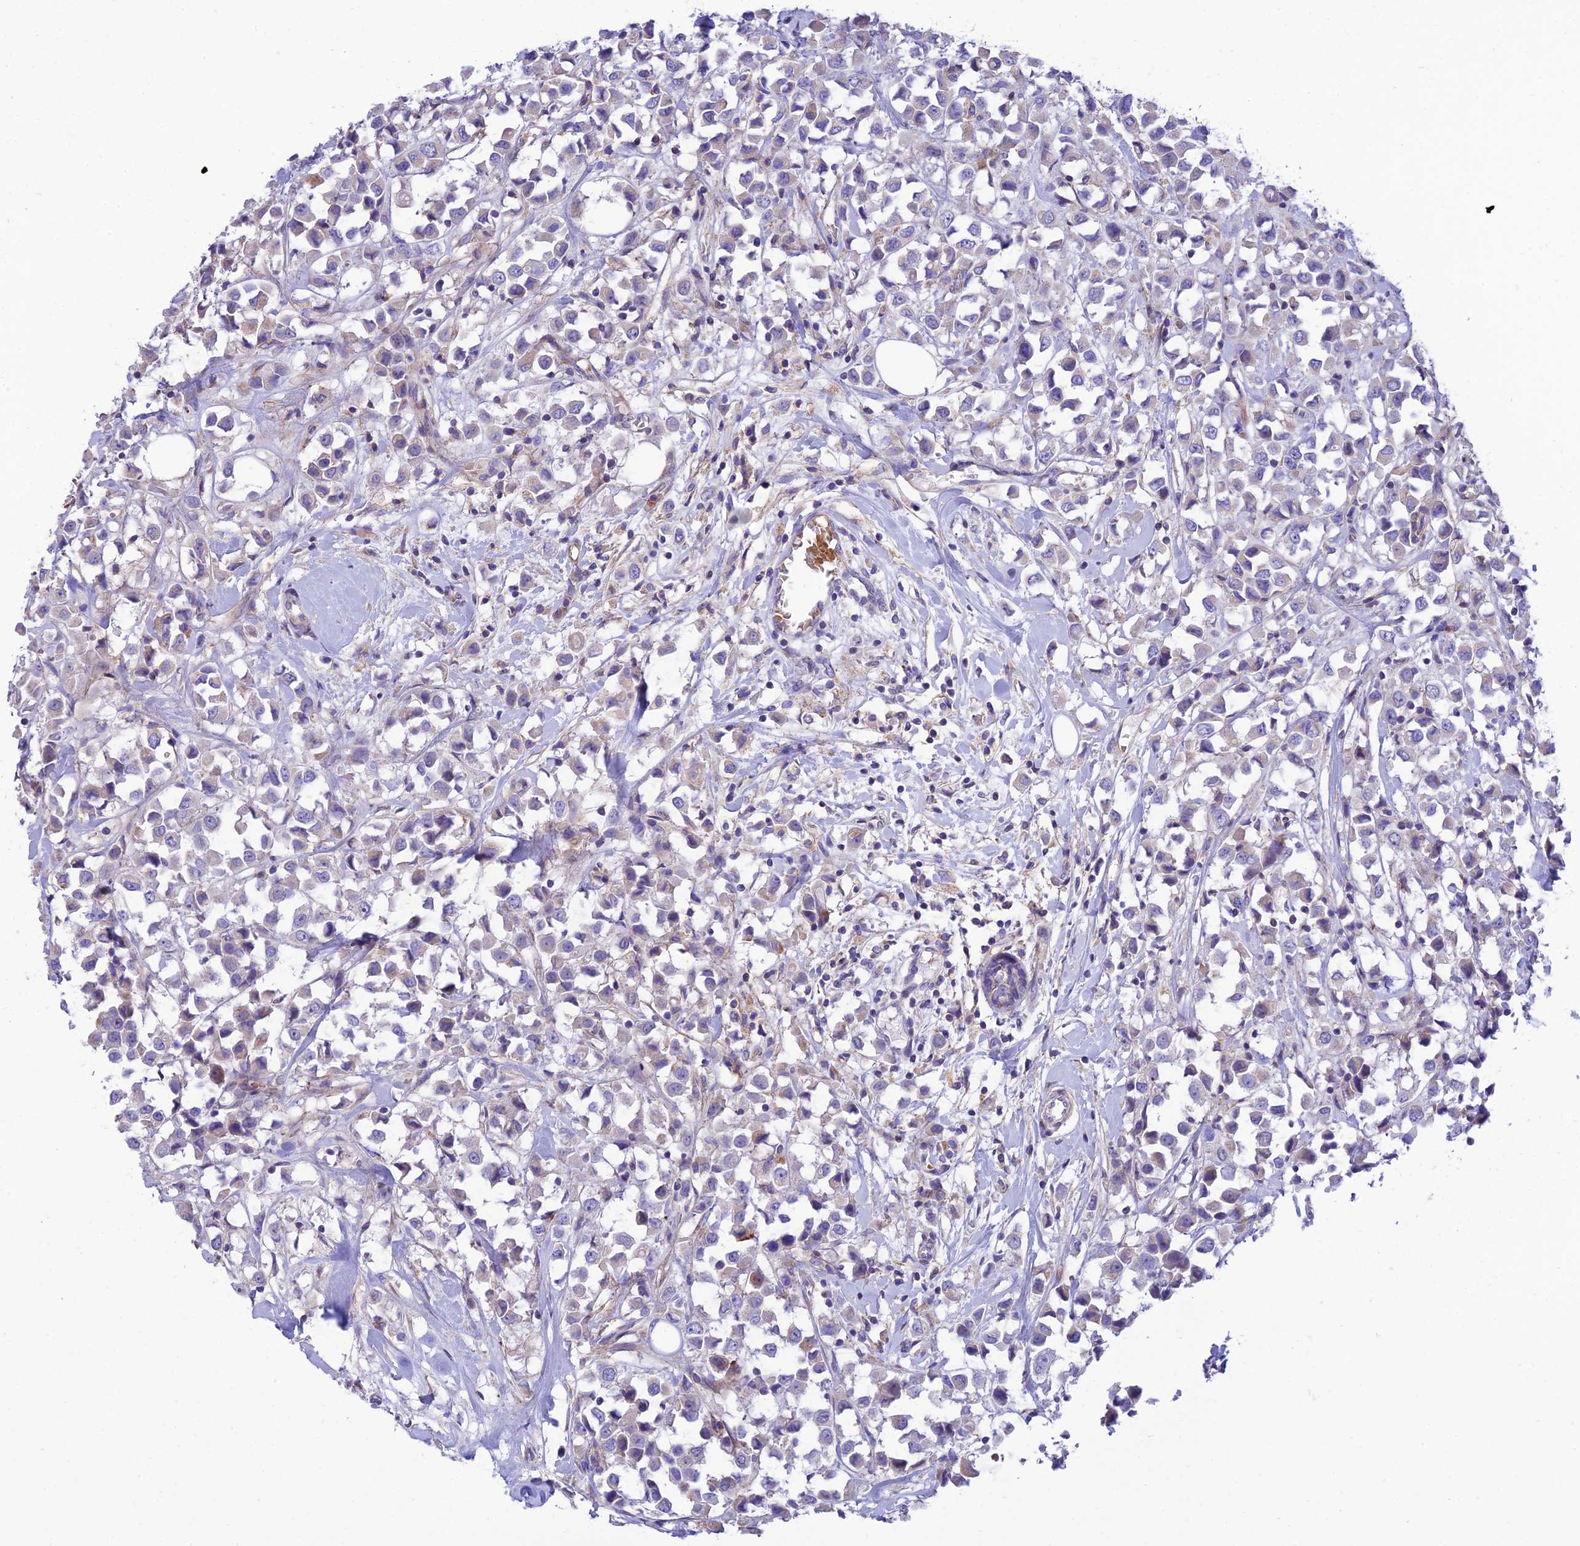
{"staining": {"intensity": "weak", "quantity": "<25%", "location": "cytoplasmic/membranous"}, "tissue": "breast cancer", "cell_type": "Tumor cells", "image_type": "cancer", "snomed": [{"axis": "morphology", "description": "Duct carcinoma"}, {"axis": "topography", "description": "Breast"}], "caption": "This is an immunohistochemistry (IHC) image of human breast infiltrating ductal carcinoma. There is no expression in tumor cells.", "gene": "CCDC157", "patient": {"sex": "female", "age": 61}}